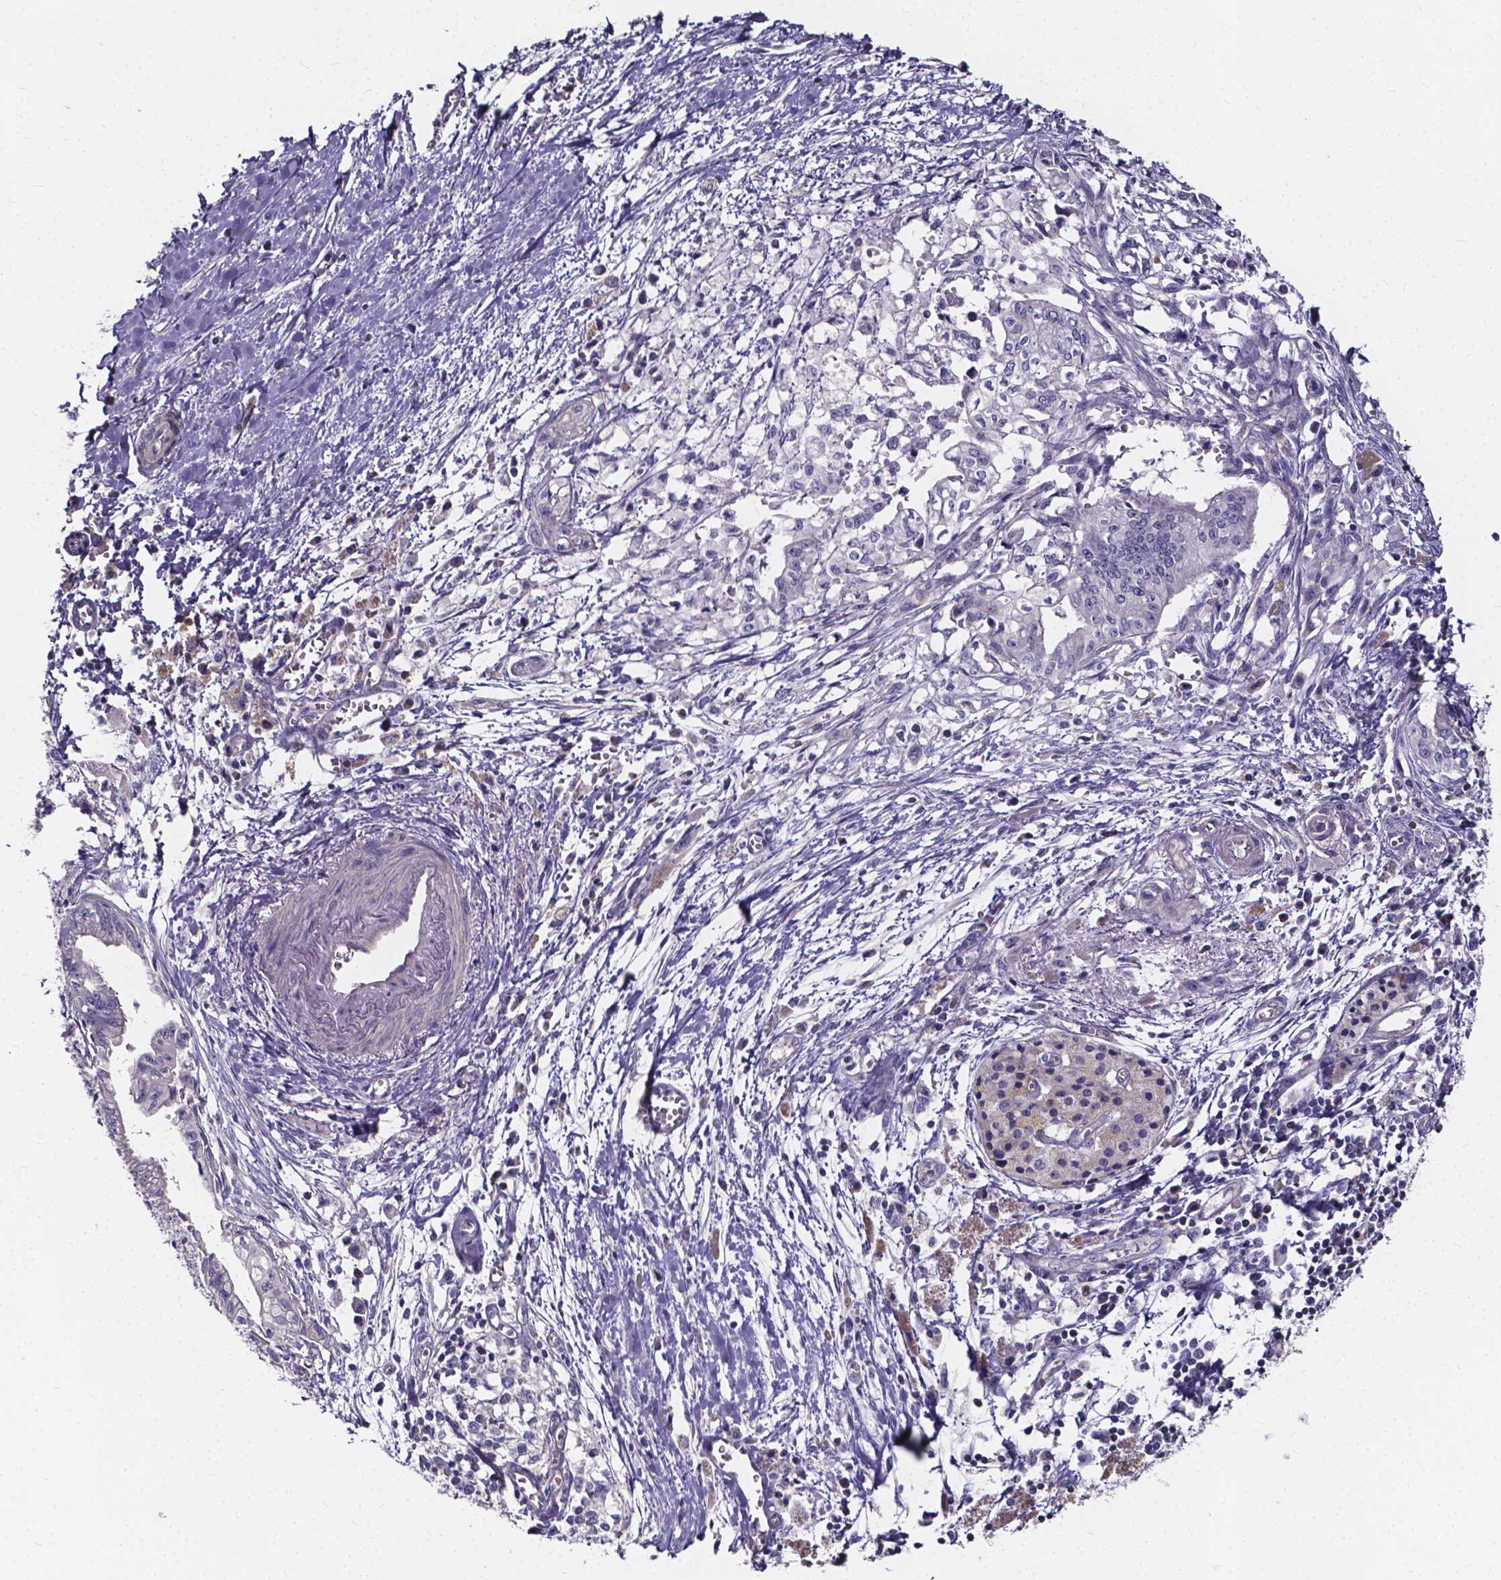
{"staining": {"intensity": "negative", "quantity": "none", "location": "none"}, "tissue": "pancreatic cancer", "cell_type": "Tumor cells", "image_type": "cancer", "snomed": [{"axis": "morphology", "description": "Adenocarcinoma, NOS"}, {"axis": "topography", "description": "Pancreas"}], "caption": "The photomicrograph shows no staining of tumor cells in pancreatic cancer (adenocarcinoma).", "gene": "THEMIS", "patient": {"sex": "female", "age": 61}}